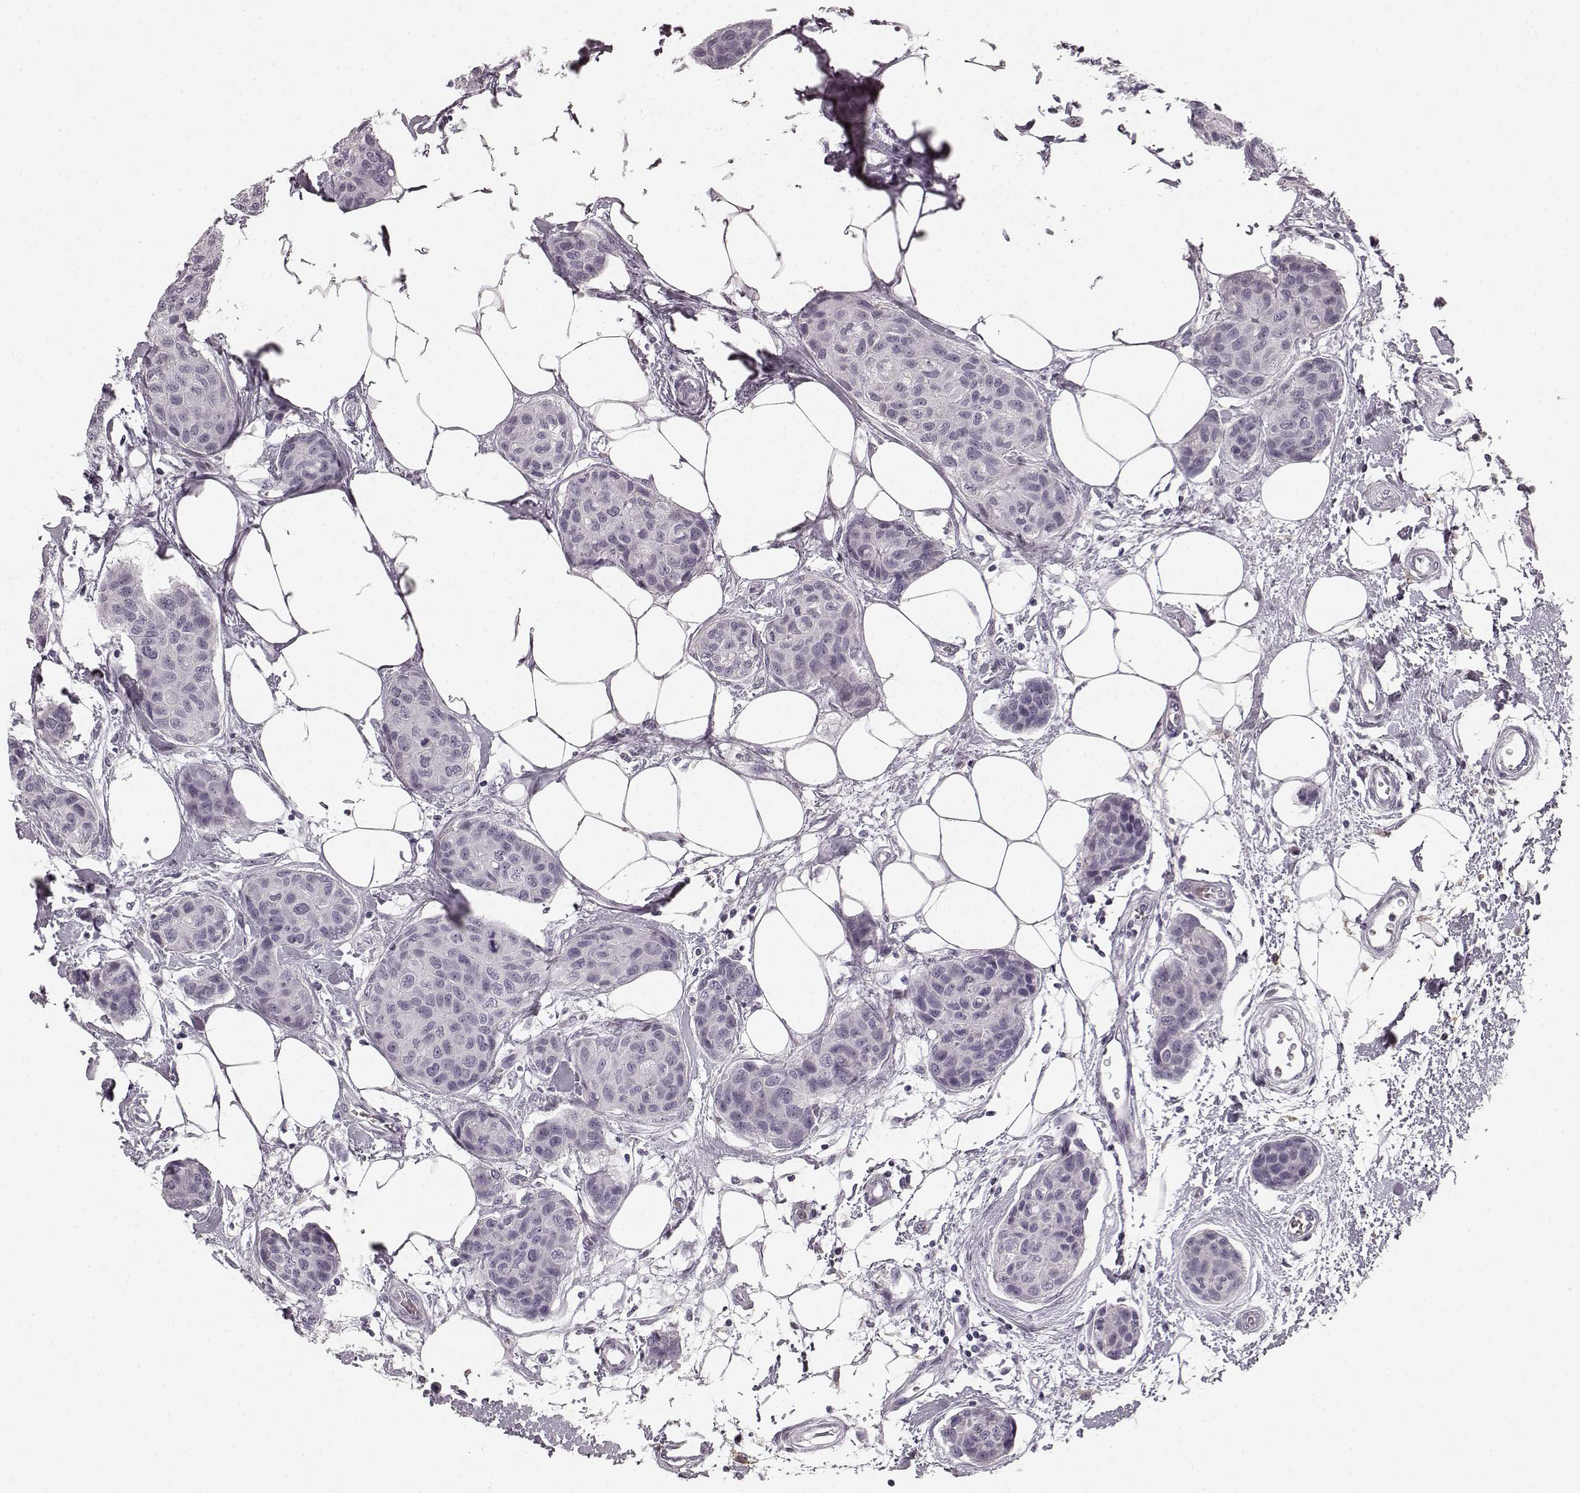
{"staining": {"intensity": "negative", "quantity": "none", "location": "none"}, "tissue": "breast cancer", "cell_type": "Tumor cells", "image_type": "cancer", "snomed": [{"axis": "morphology", "description": "Duct carcinoma"}, {"axis": "topography", "description": "Breast"}], "caption": "A high-resolution photomicrograph shows immunohistochemistry staining of breast infiltrating ductal carcinoma, which reveals no significant expression in tumor cells.", "gene": "TMPRSS15", "patient": {"sex": "female", "age": 80}}